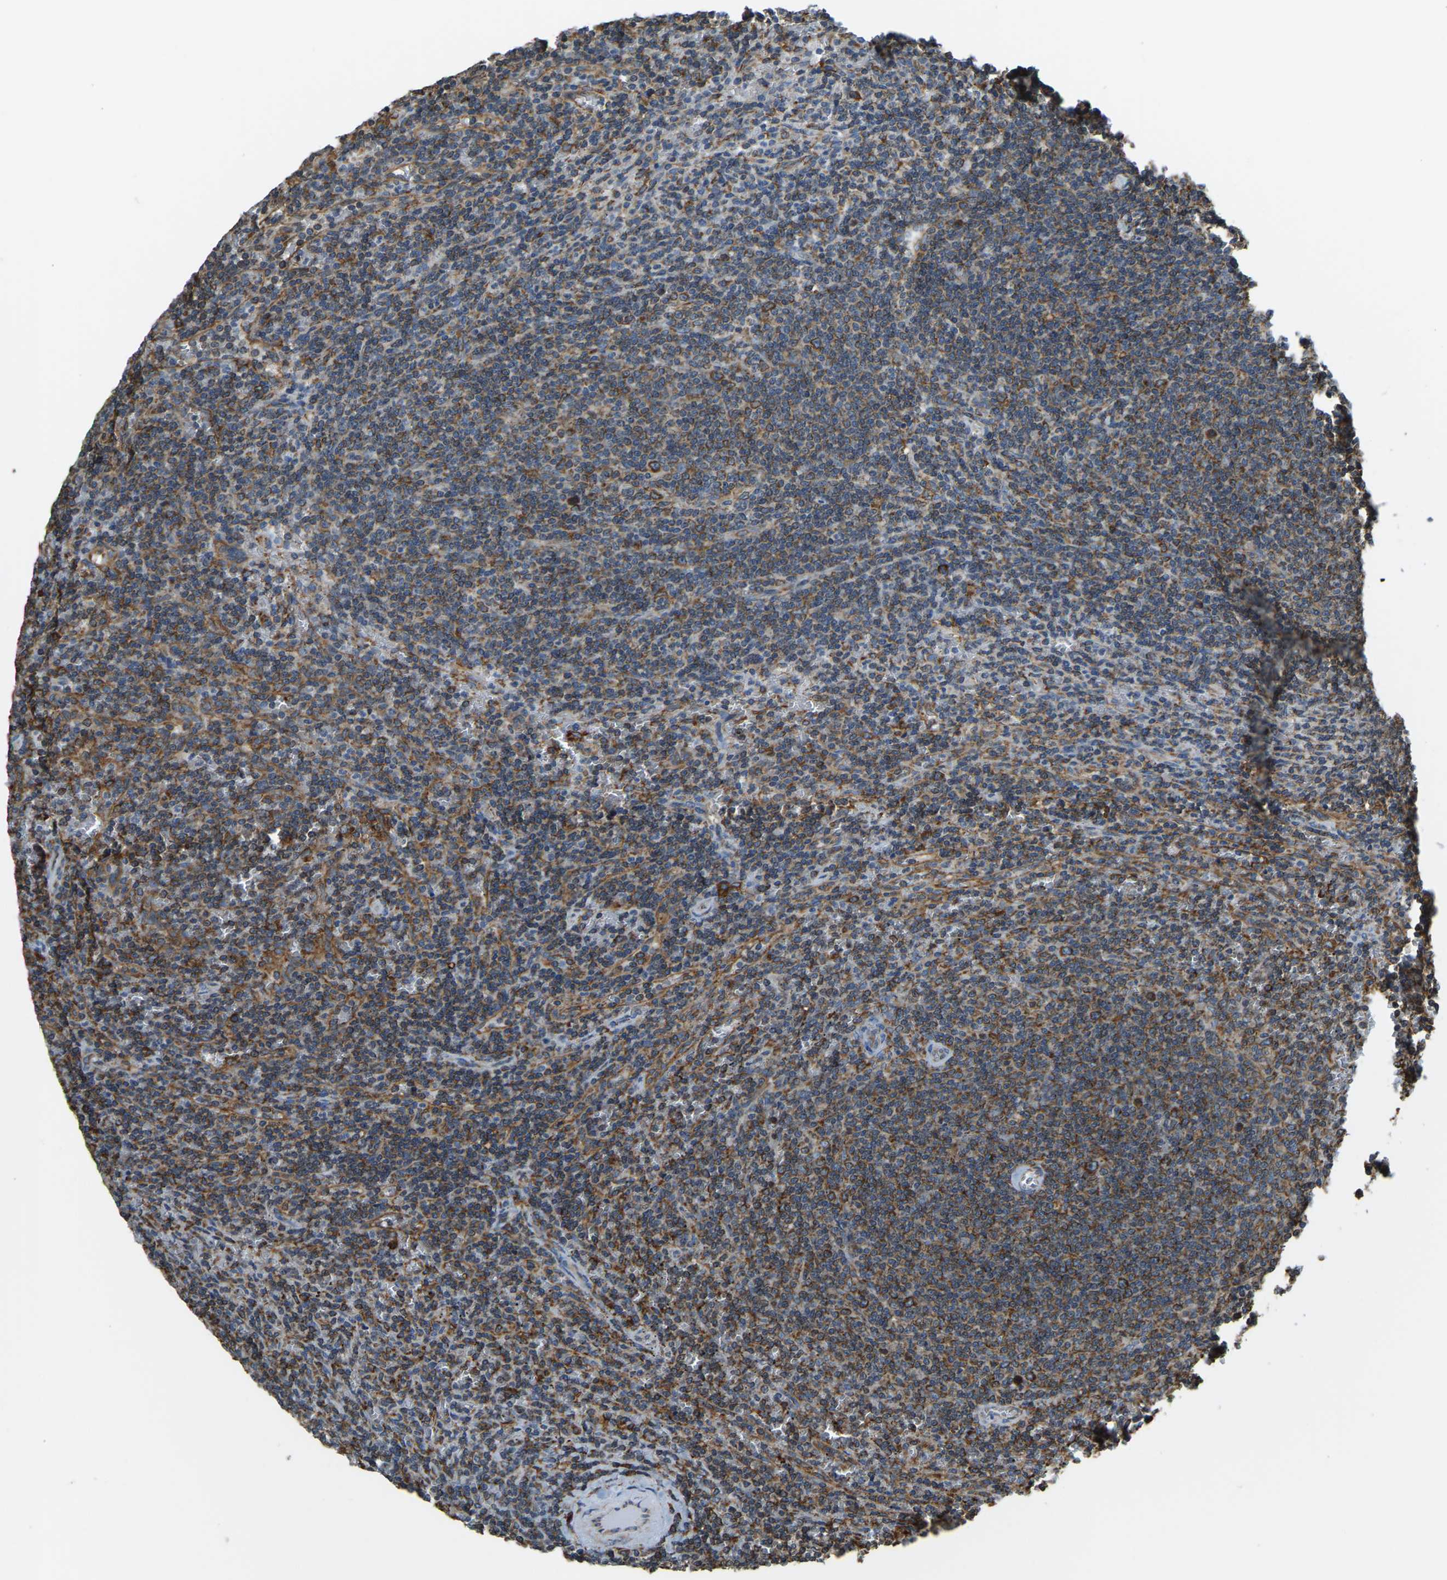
{"staining": {"intensity": "moderate", "quantity": "25%-75%", "location": "cytoplasmic/membranous"}, "tissue": "lymphoma", "cell_type": "Tumor cells", "image_type": "cancer", "snomed": [{"axis": "morphology", "description": "Malignant lymphoma, non-Hodgkin's type, Low grade"}, {"axis": "topography", "description": "Spleen"}], "caption": "IHC of malignant lymphoma, non-Hodgkin's type (low-grade) exhibits medium levels of moderate cytoplasmic/membranous staining in approximately 25%-75% of tumor cells.", "gene": "RNF115", "patient": {"sex": "female", "age": 50}}